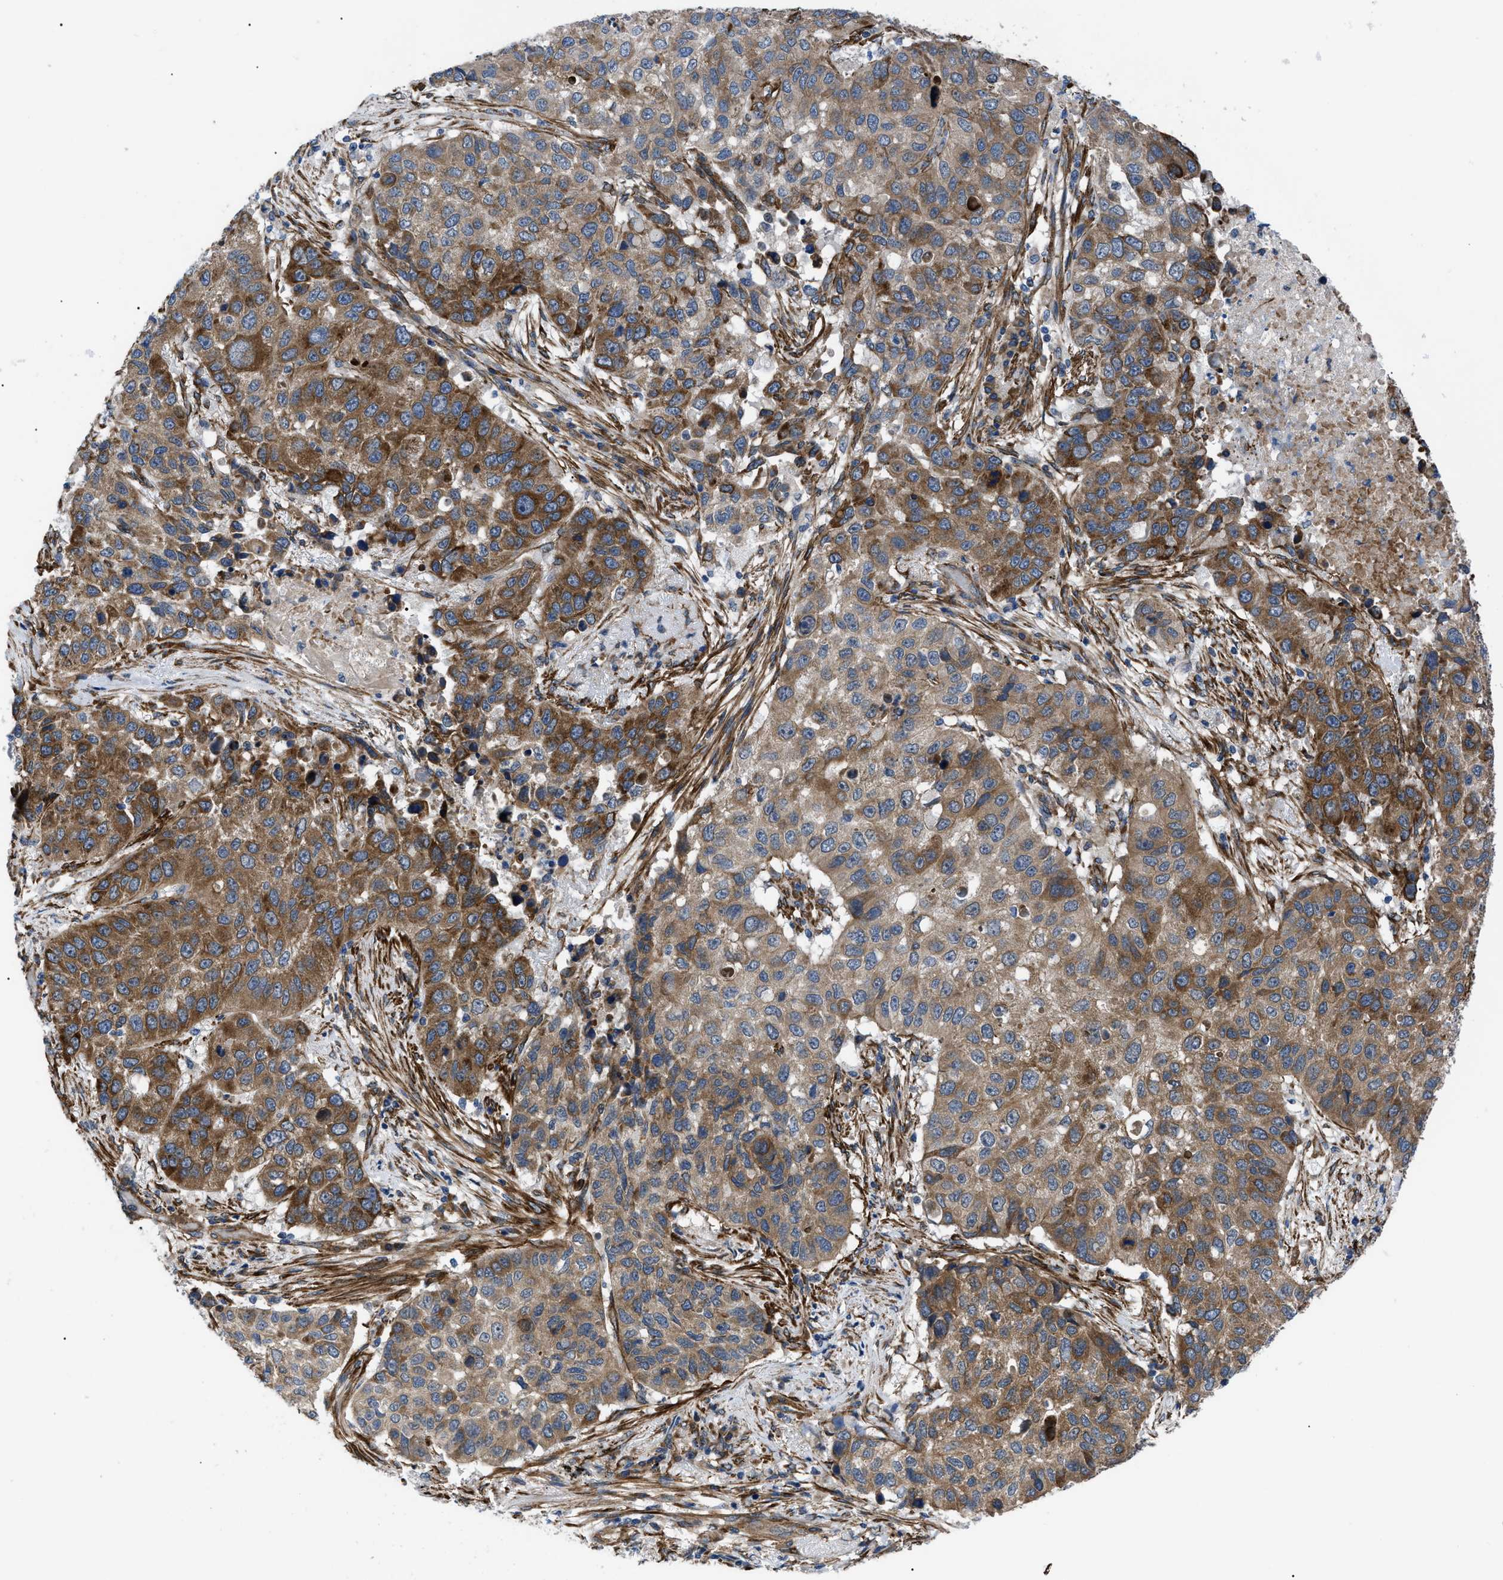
{"staining": {"intensity": "moderate", "quantity": ">75%", "location": "cytoplasmic/membranous"}, "tissue": "lung cancer", "cell_type": "Tumor cells", "image_type": "cancer", "snomed": [{"axis": "morphology", "description": "Squamous cell carcinoma, NOS"}, {"axis": "topography", "description": "Lung"}], "caption": "A photomicrograph showing moderate cytoplasmic/membranous expression in about >75% of tumor cells in lung cancer, as visualized by brown immunohistochemical staining.", "gene": "MYO10", "patient": {"sex": "male", "age": 57}}